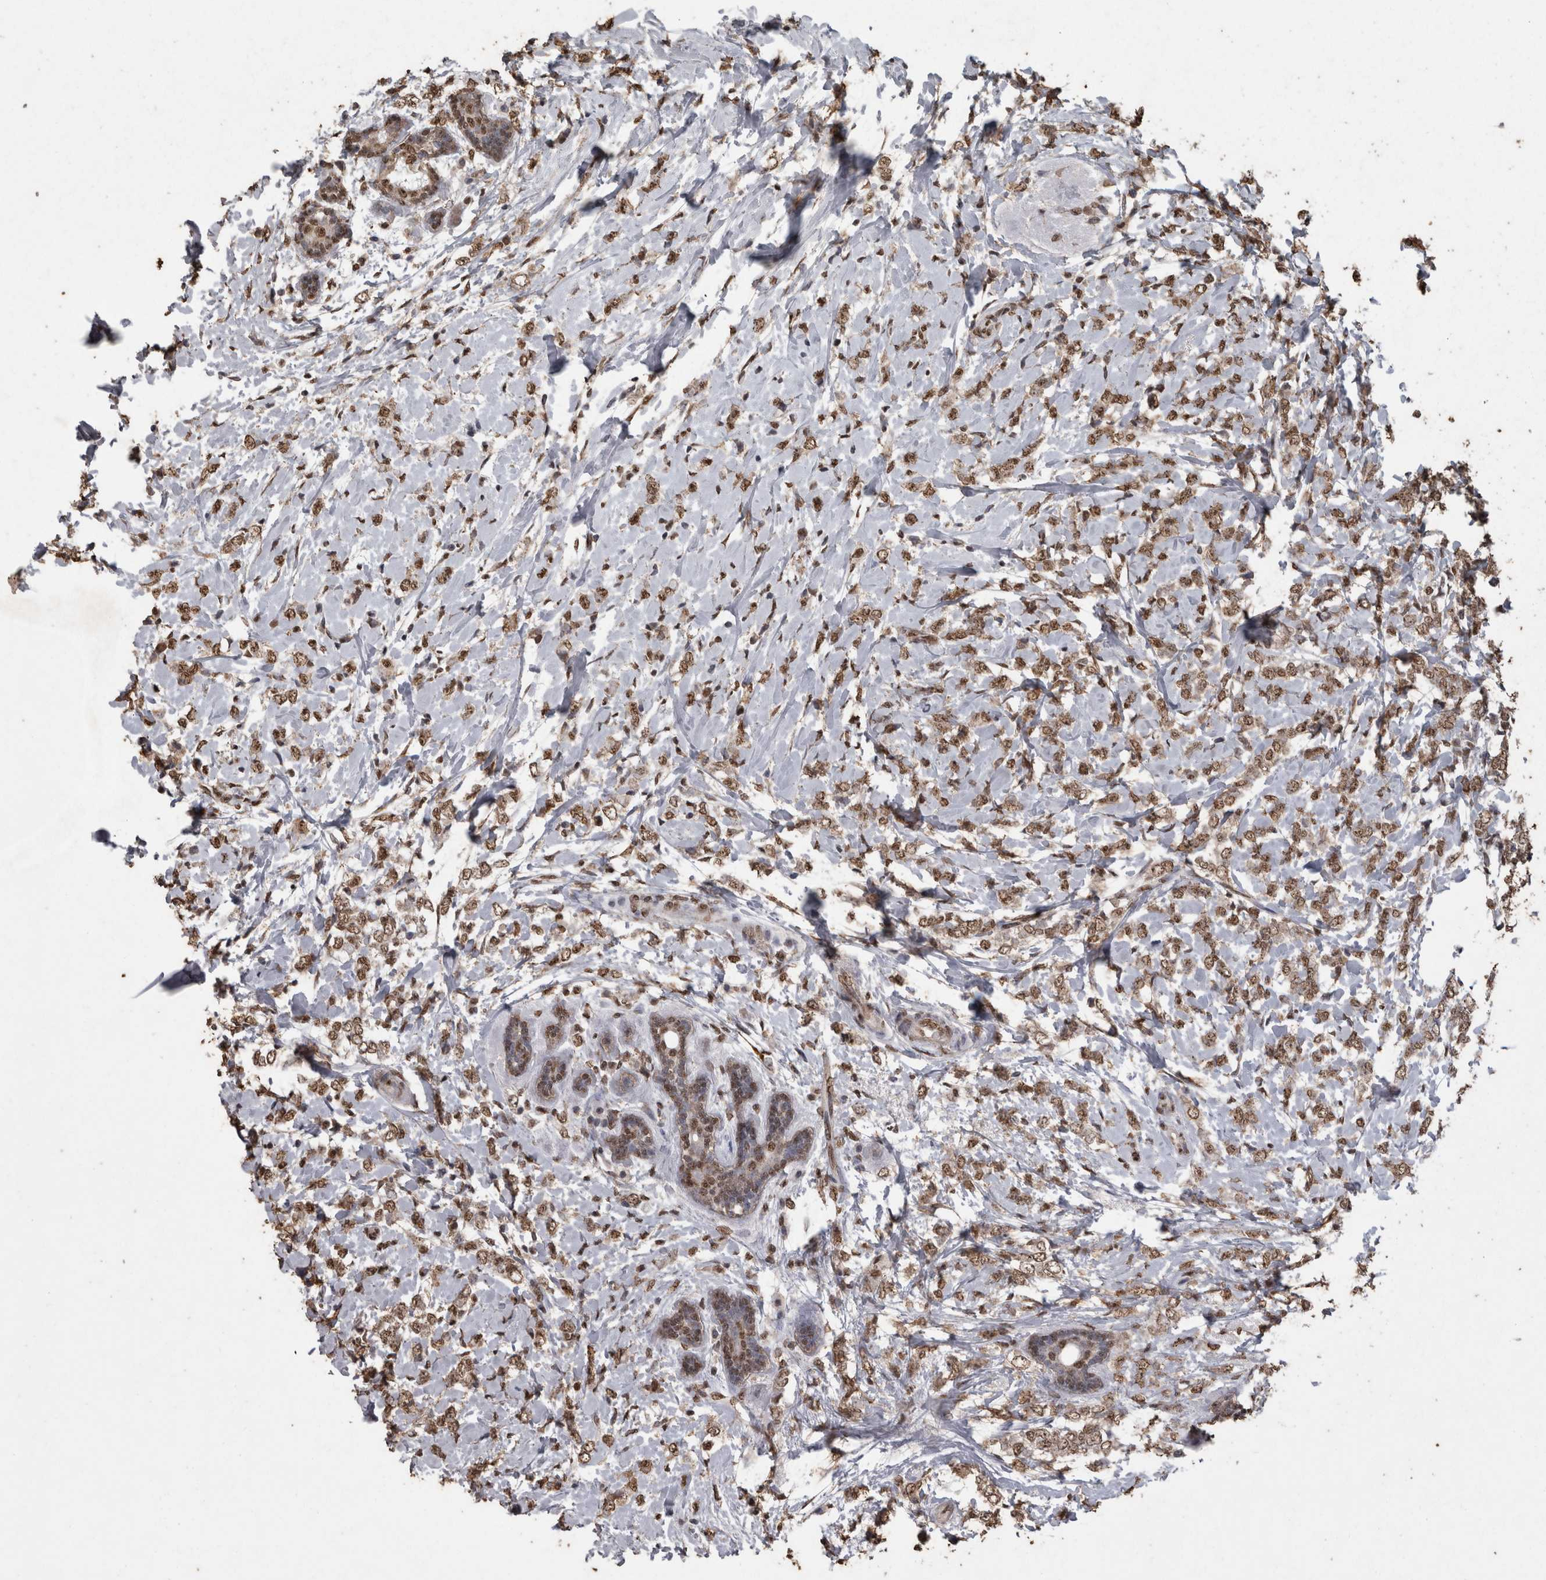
{"staining": {"intensity": "moderate", "quantity": ">75%", "location": "nuclear"}, "tissue": "breast cancer", "cell_type": "Tumor cells", "image_type": "cancer", "snomed": [{"axis": "morphology", "description": "Normal tissue, NOS"}, {"axis": "morphology", "description": "Lobular carcinoma"}, {"axis": "topography", "description": "Breast"}], "caption": "A micrograph of breast cancer stained for a protein demonstrates moderate nuclear brown staining in tumor cells.", "gene": "SMAD7", "patient": {"sex": "female", "age": 47}}